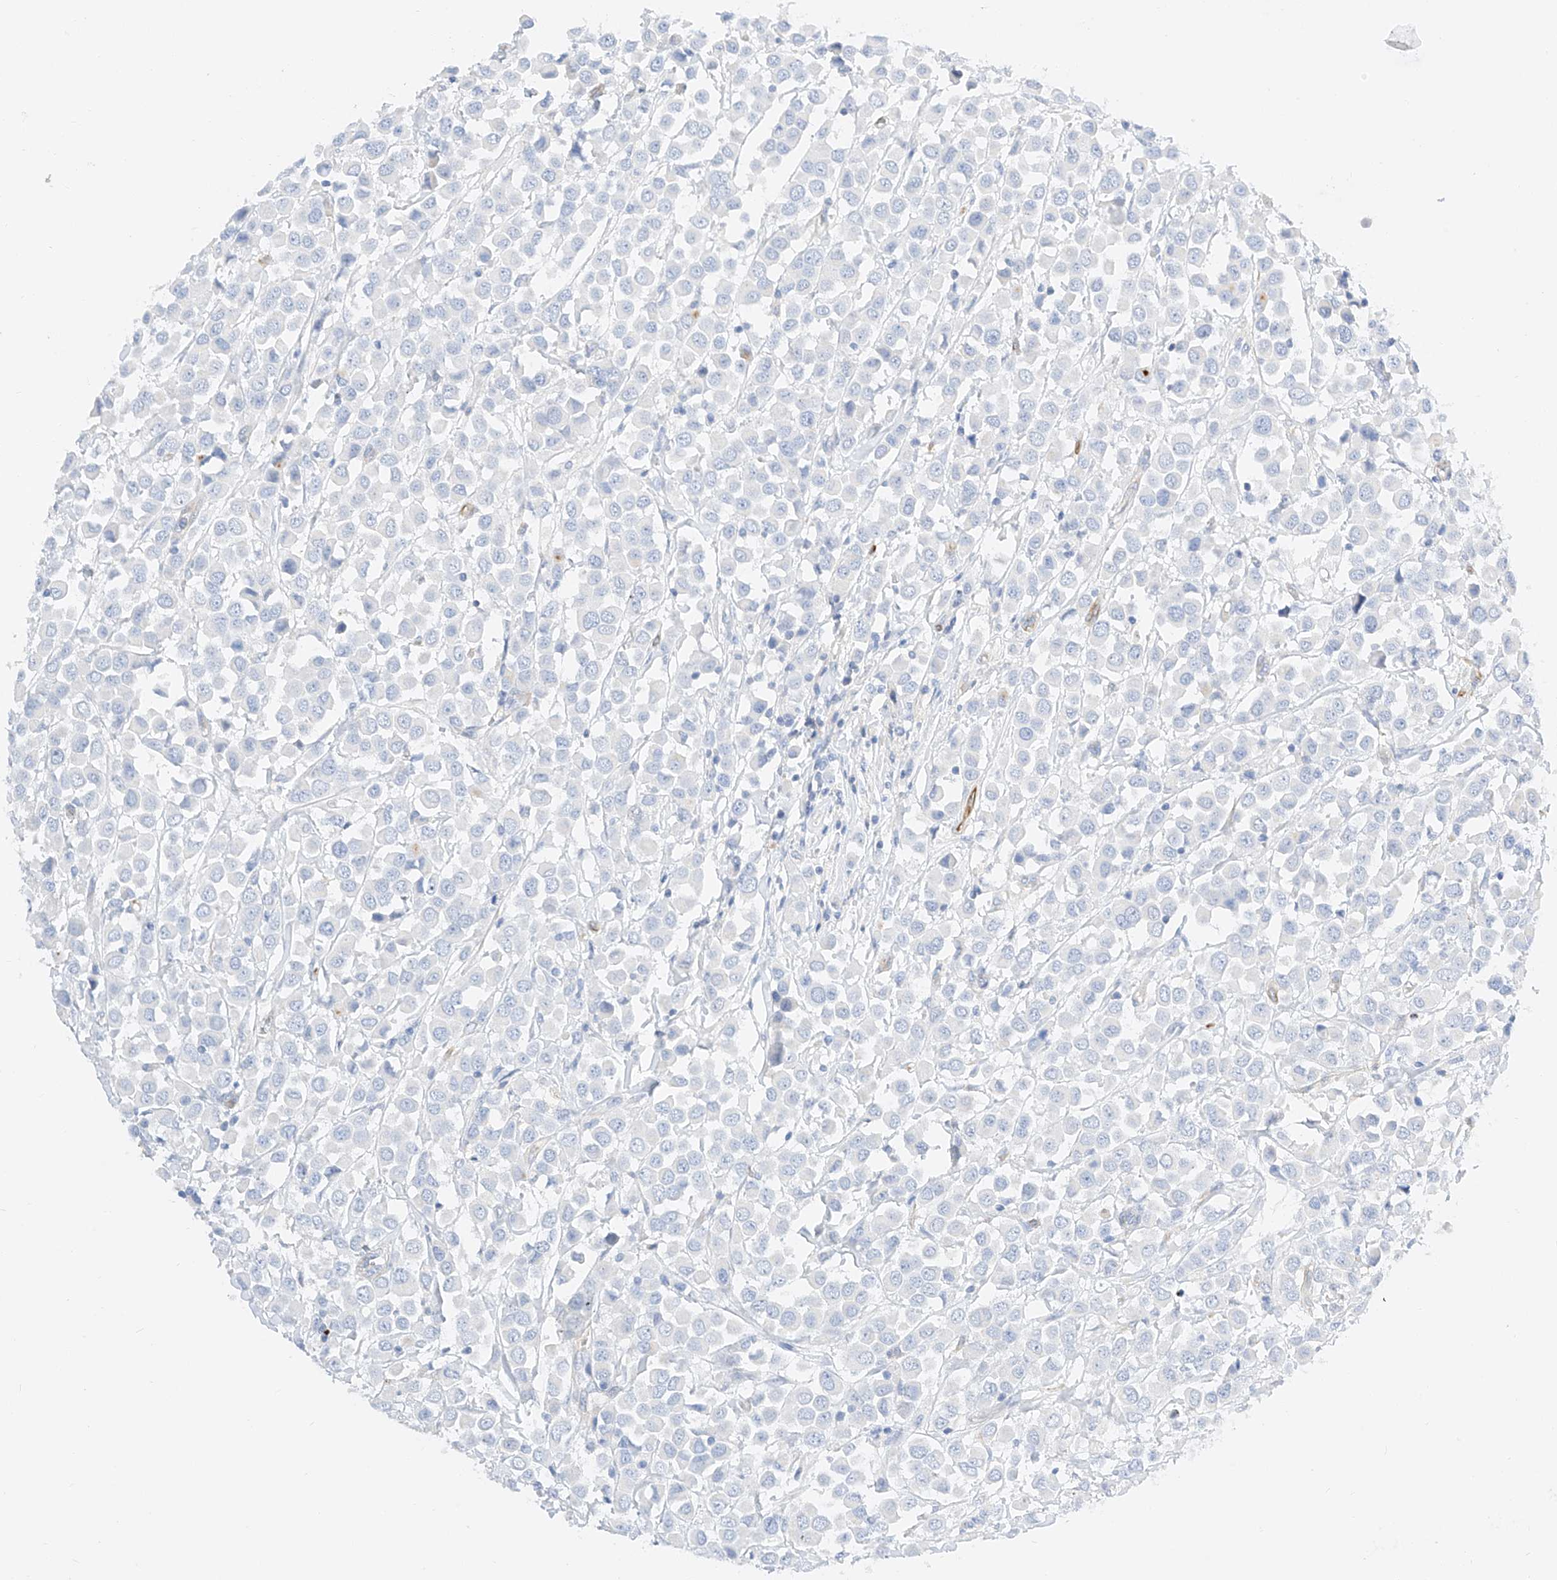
{"staining": {"intensity": "negative", "quantity": "none", "location": "none"}, "tissue": "breast cancer", "cell_type": "Tumor cells", "image_type": "cancer", "snomed": [{"axis": "morphology", "description": "Duct carcinoma"}, {"axis": "topography", "description": "Breast"}], "caption": "Breast infiltrating ductal carcinoma stained for a protein using IHC displays no positivity tumor cells.", "gene": "CDCP2", "patient": {"sex": "female", "age": 61}}